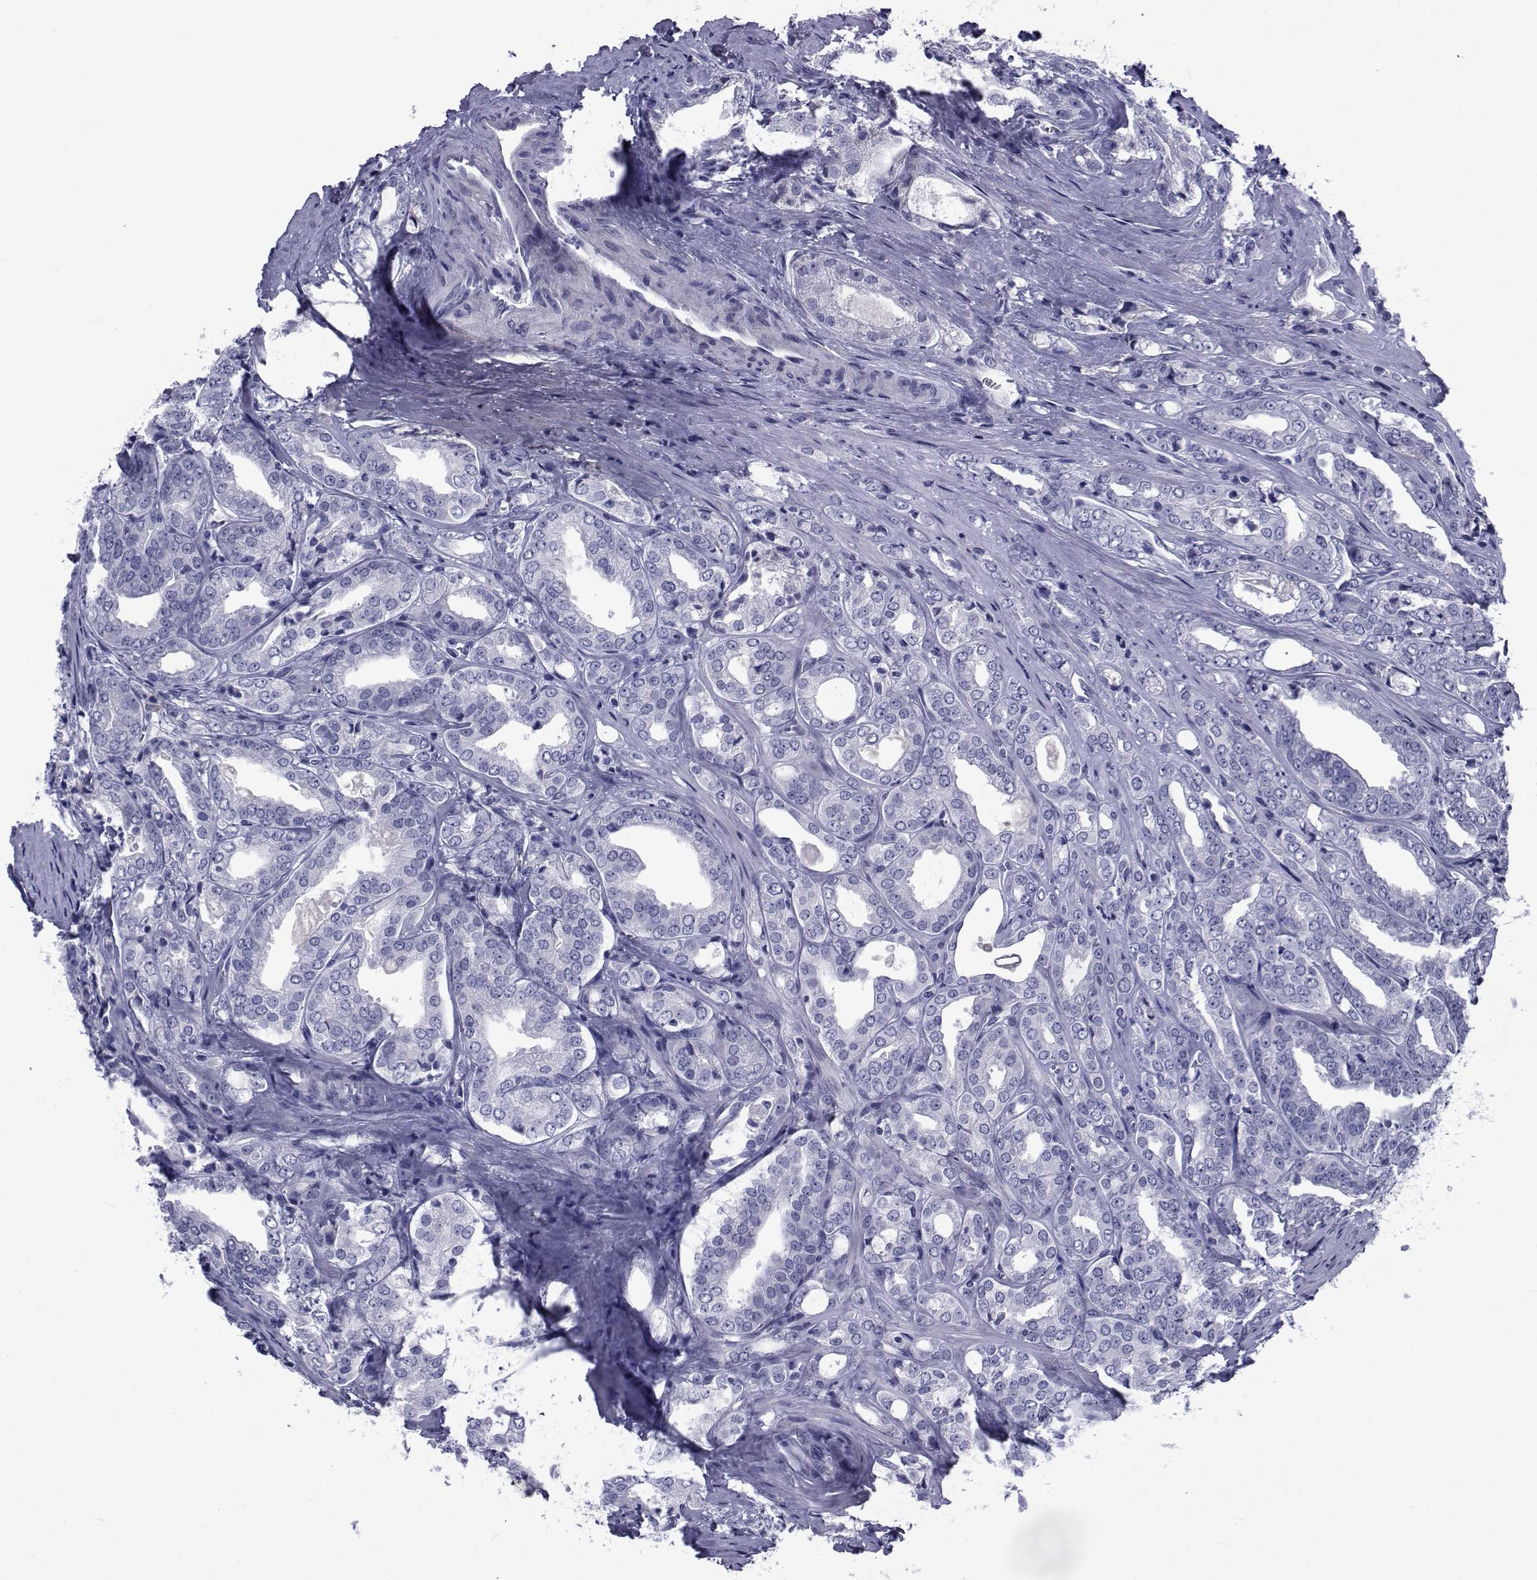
{"staining": {"intensity": "negative", "quantity": "none", "location": "none"}, "tissue": "prostate cancer", "cell_type": "Tumor cells", "image_type": "cancer", "snomed": [{"axis": "morphology", "description": "Adenocarcinoma, NOS"}, {"axis": "morphology", "description": "Adenocarcinoma, High grade"}, {"axis": "topography", "description": "Prostate"}], "caption": "Immunohistochemical staining of human adenocarcinoma (high-grade) (prostate) demonstrates no significant staining in tumor cells.", "gene": "ROPN1", "patient": {"sex": "male", "age": 70}}